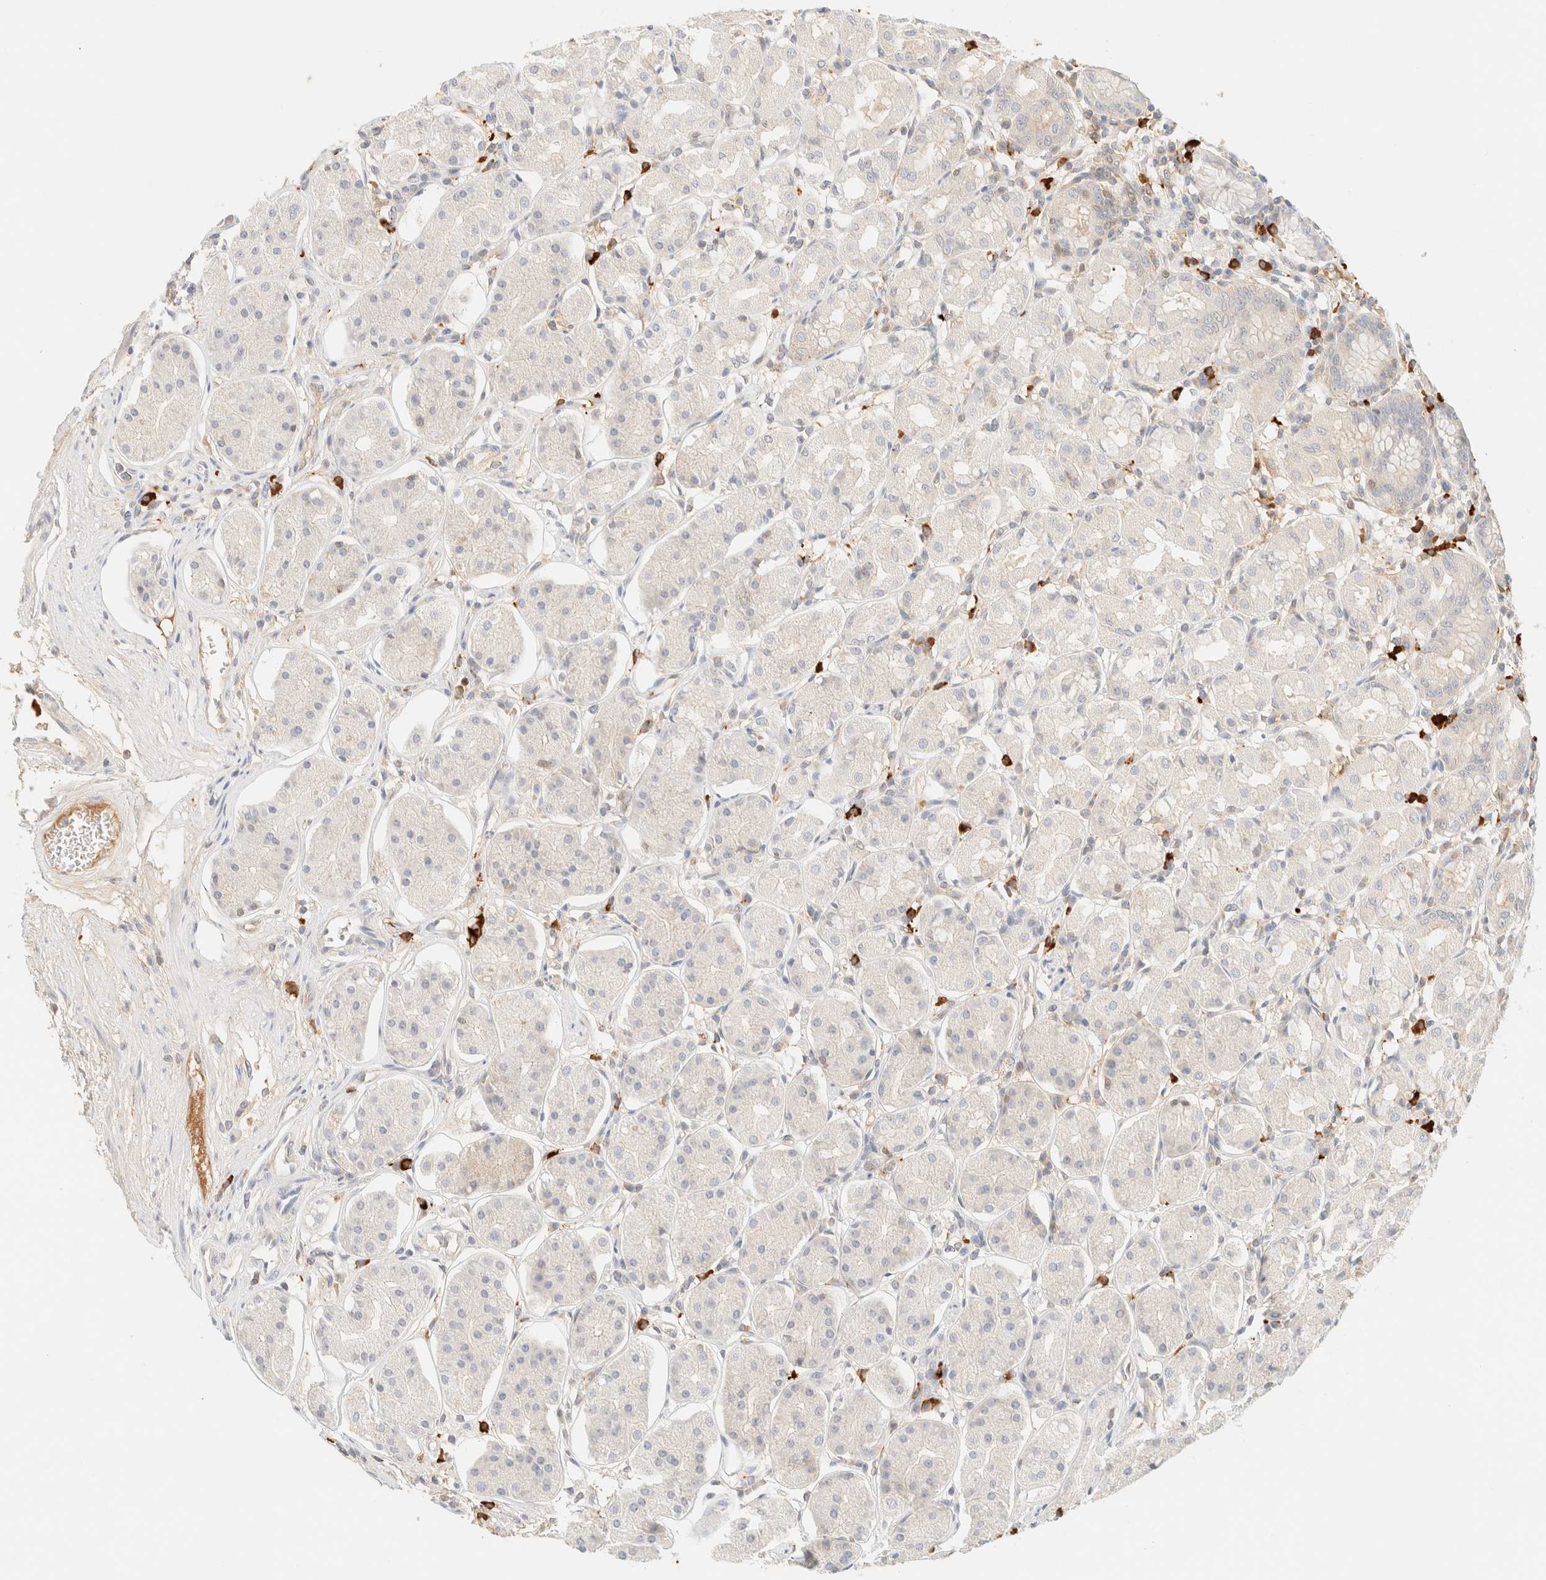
{"staining": {"intensity": "negative", "quantity": "none", "location": "none"}, "tissue": "stomach", "cell_type": "Glandular cells", "image_type": "normal", "snomed": [{"axis": "morphology", "description": "Normal tissue, NOS"}, {"axis": "topography", "description": "Stomach"}, {"axis": "topography", "description": "Stomach, lower"}], "caption": "Immunohistochemistry of benign human stomach reveals no positivity in glandular cells.", "gene": "FHOD1", "patient": {"sex": "female", "age": 56}}